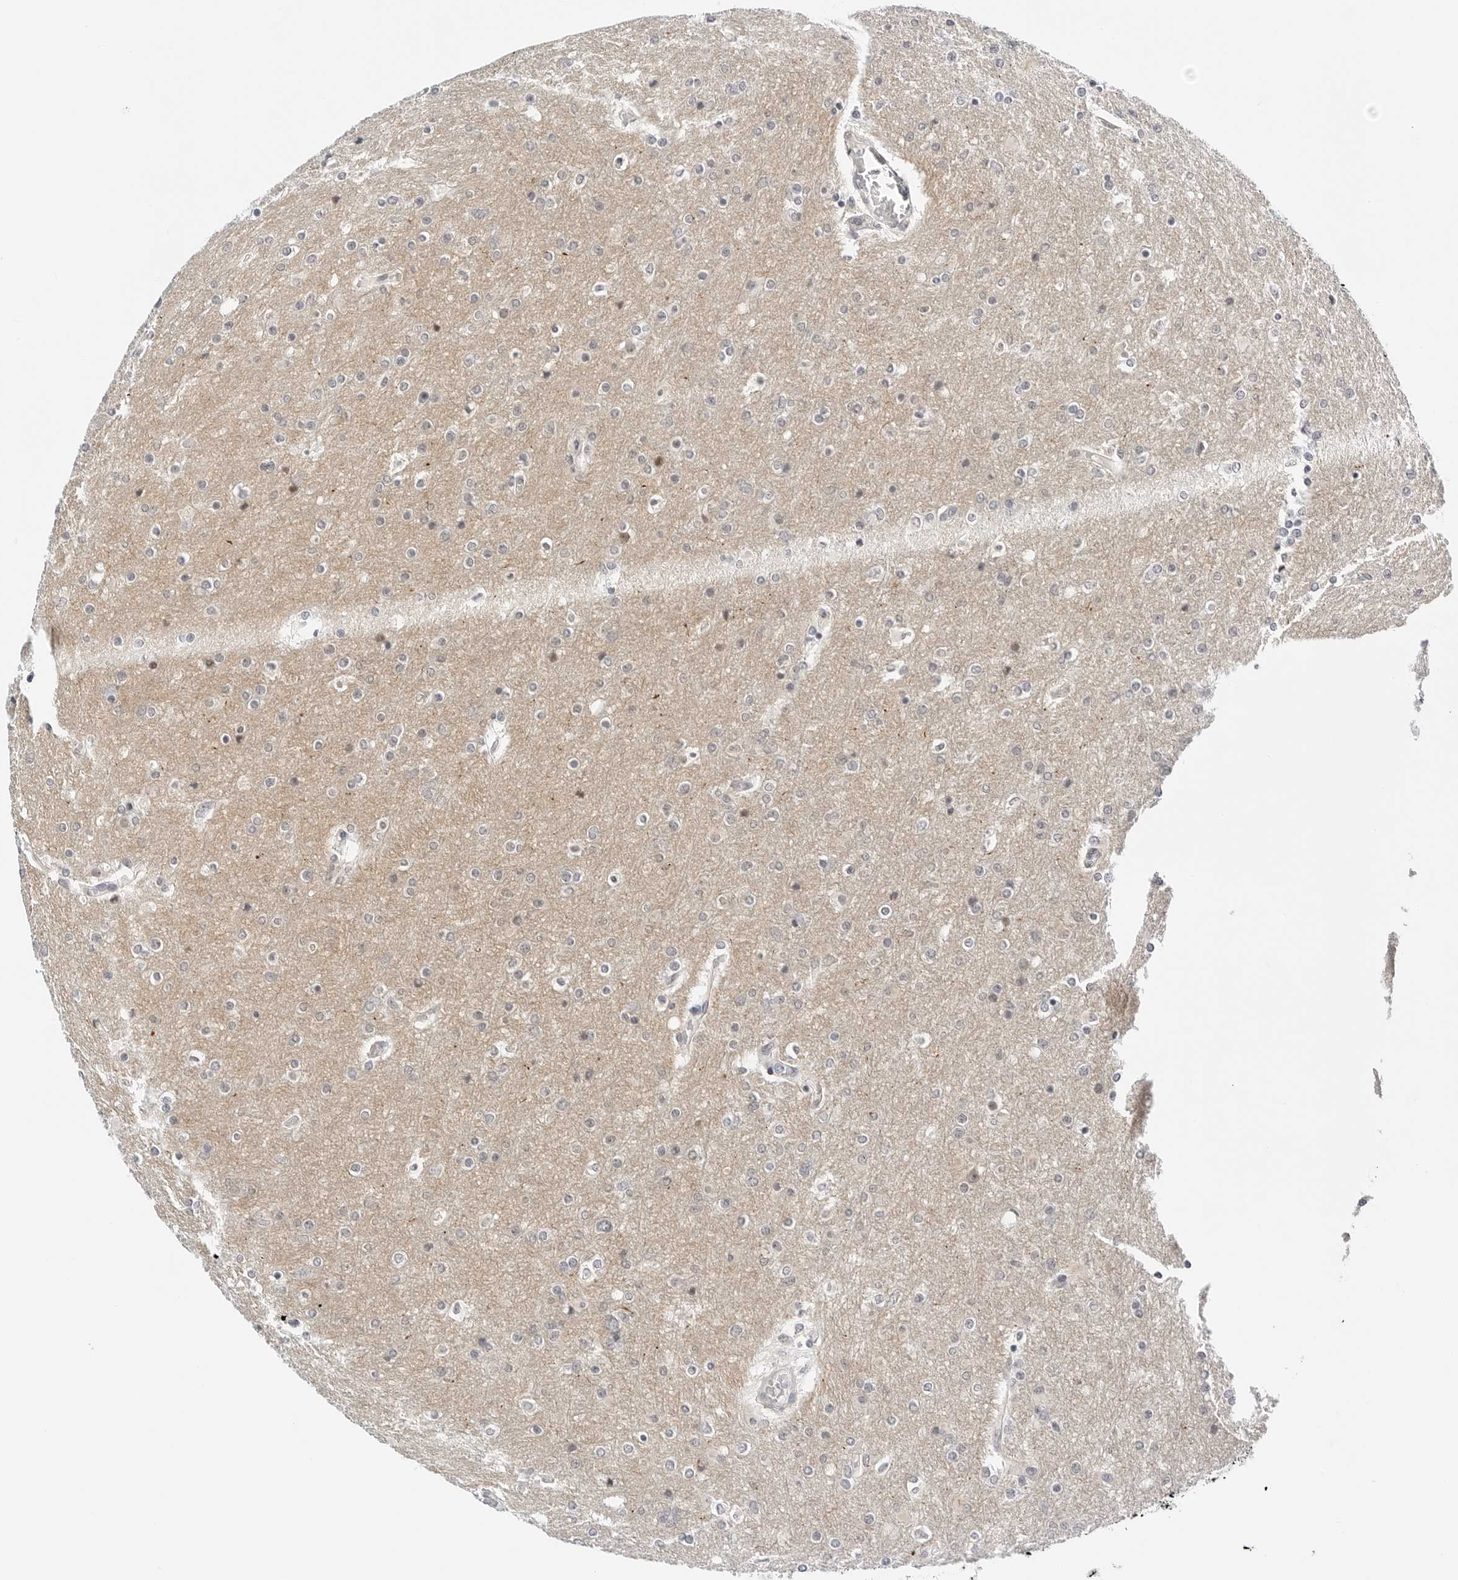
{"staining": {"intensity": "negative", "quantity": "none", "location": "none"}, "tissue": "glioma", "cell_type": "Tumor cells", "image_type": "cancer", "snomed": [{"axis": "morphology", "description": "Glioma, malignant, High grade"}, {"axis": "topography", "description": "Cerebral cortex"}], "caption": "IHC histopathology image of human glioma stained for a protein (brown), which displays no staining in tumor cells.", "gene": "MAP2K5", "patient": {"sex": "female", "age": 36}}